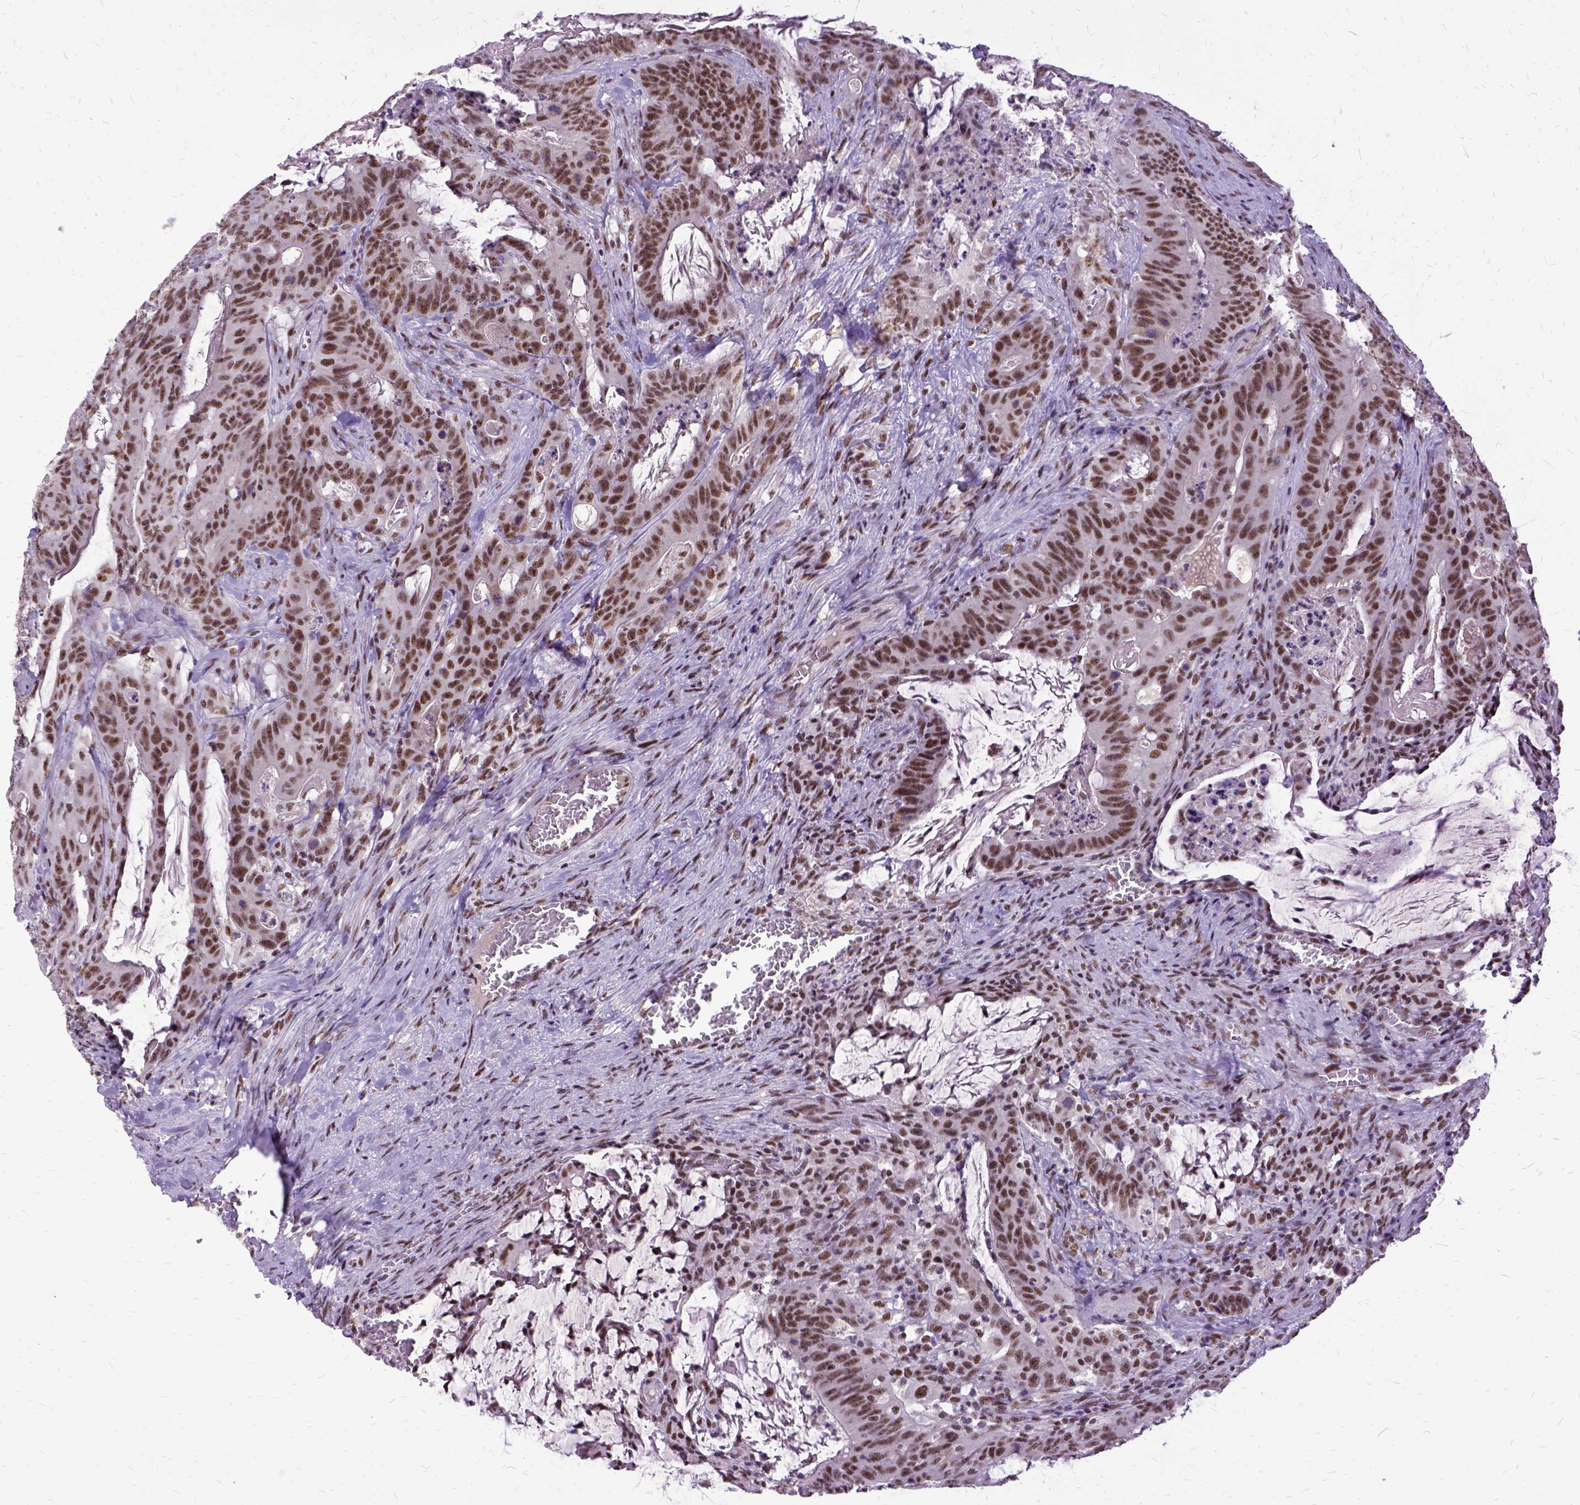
{"staining": {"intensity": "moderate", "quantity": ">75%", "location": "nuclear"}, "tissue": "colorectal cancer", "cell_type": "Tumor cells", "image_type": "cancer", "snomed": [{"axis": "morphology", "description": "Adenocarcinoma, NOS"}, {"axis": "topography", "description": "Colon"}], "caption": "Protein staining of colorectal adenocarcinoma tissue displays moderate nuclear positivity in approximately >75% of tumor cells. (DAB IHC, brown staining for protein, blue staining for nuclei).", "gene": "SETD1A", "patient": {"sex": "male", "age": 33}}